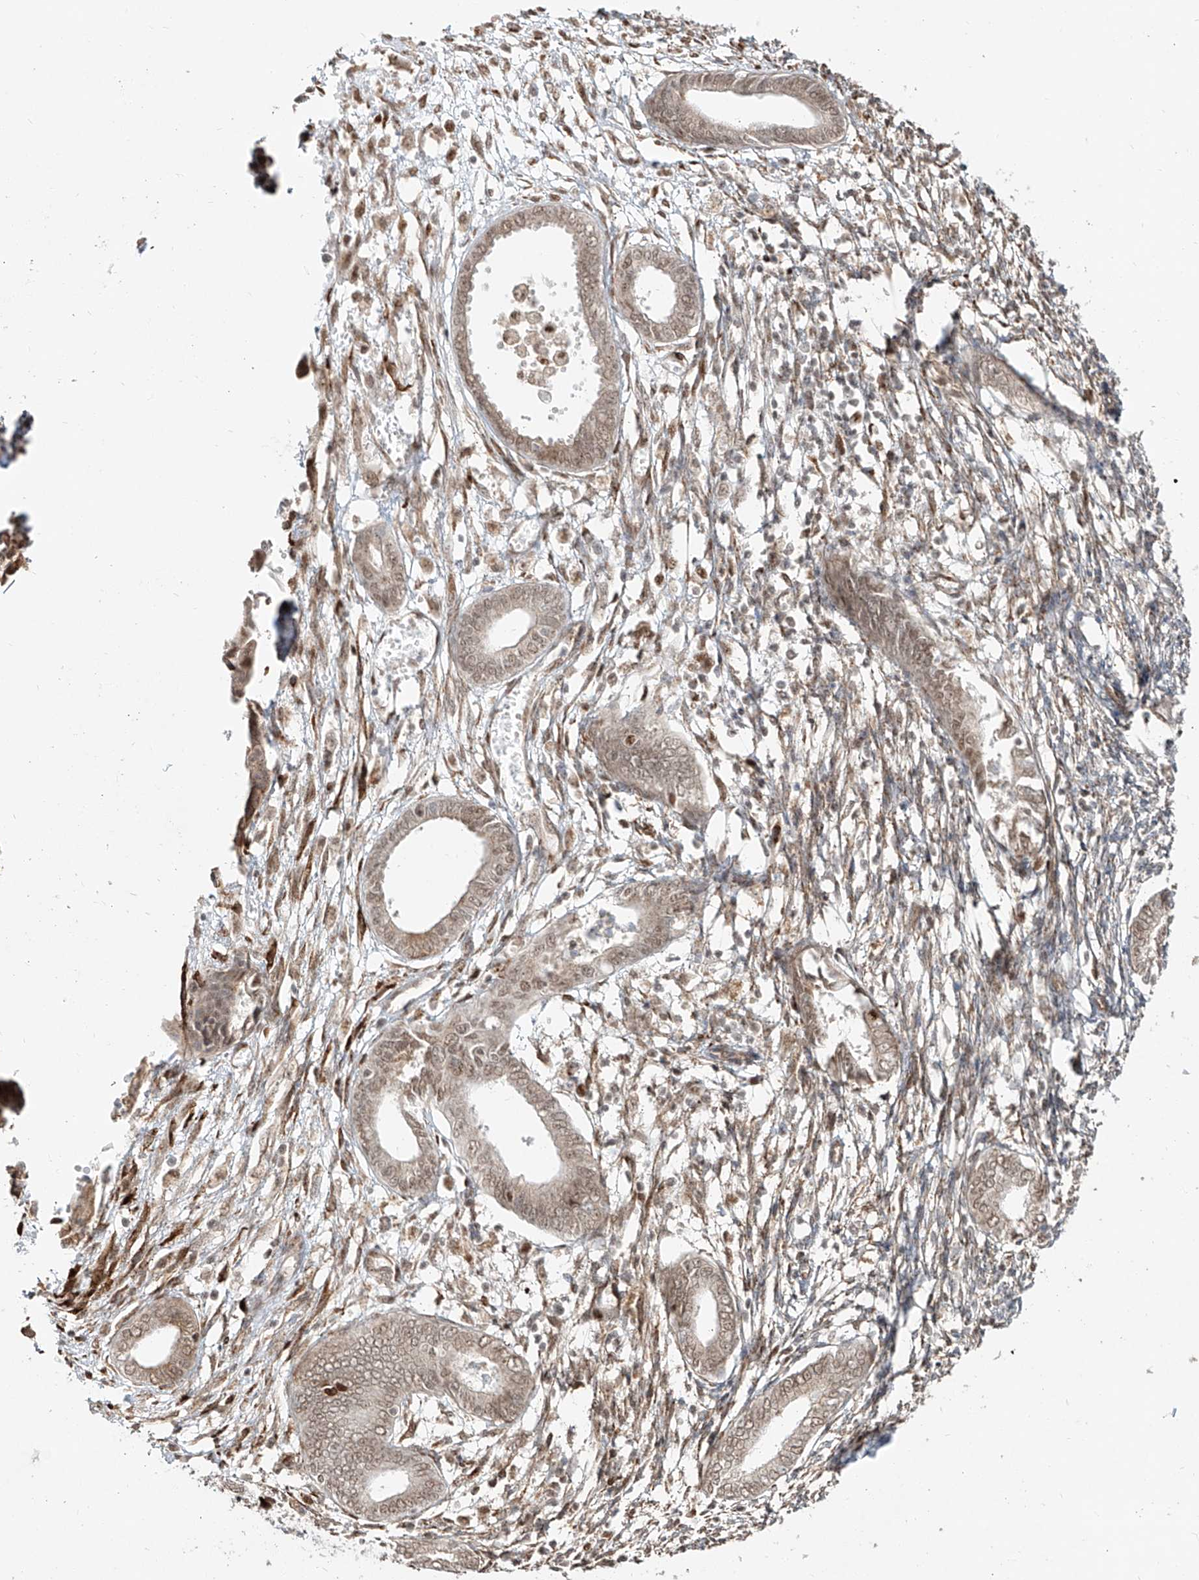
{"staining": {"intensity": "weak", "quantity": "25%-75%", "location": "nuclear"}, "tissue": "endometrium", "cell_type": "Cells in endometrial stroma", "image_type": "normal", "snomed": [{"axis": "morphology", "description": "Normal tissue, NOS"}, {"axis": "topography", "description": "Endometrium"}], "caption": "Human endometrium stained with a protein marker shows weak staining in cells in endometrial stroma.", "gene": "ZNF710", "patient": {"sex": "female", "age": 56}}